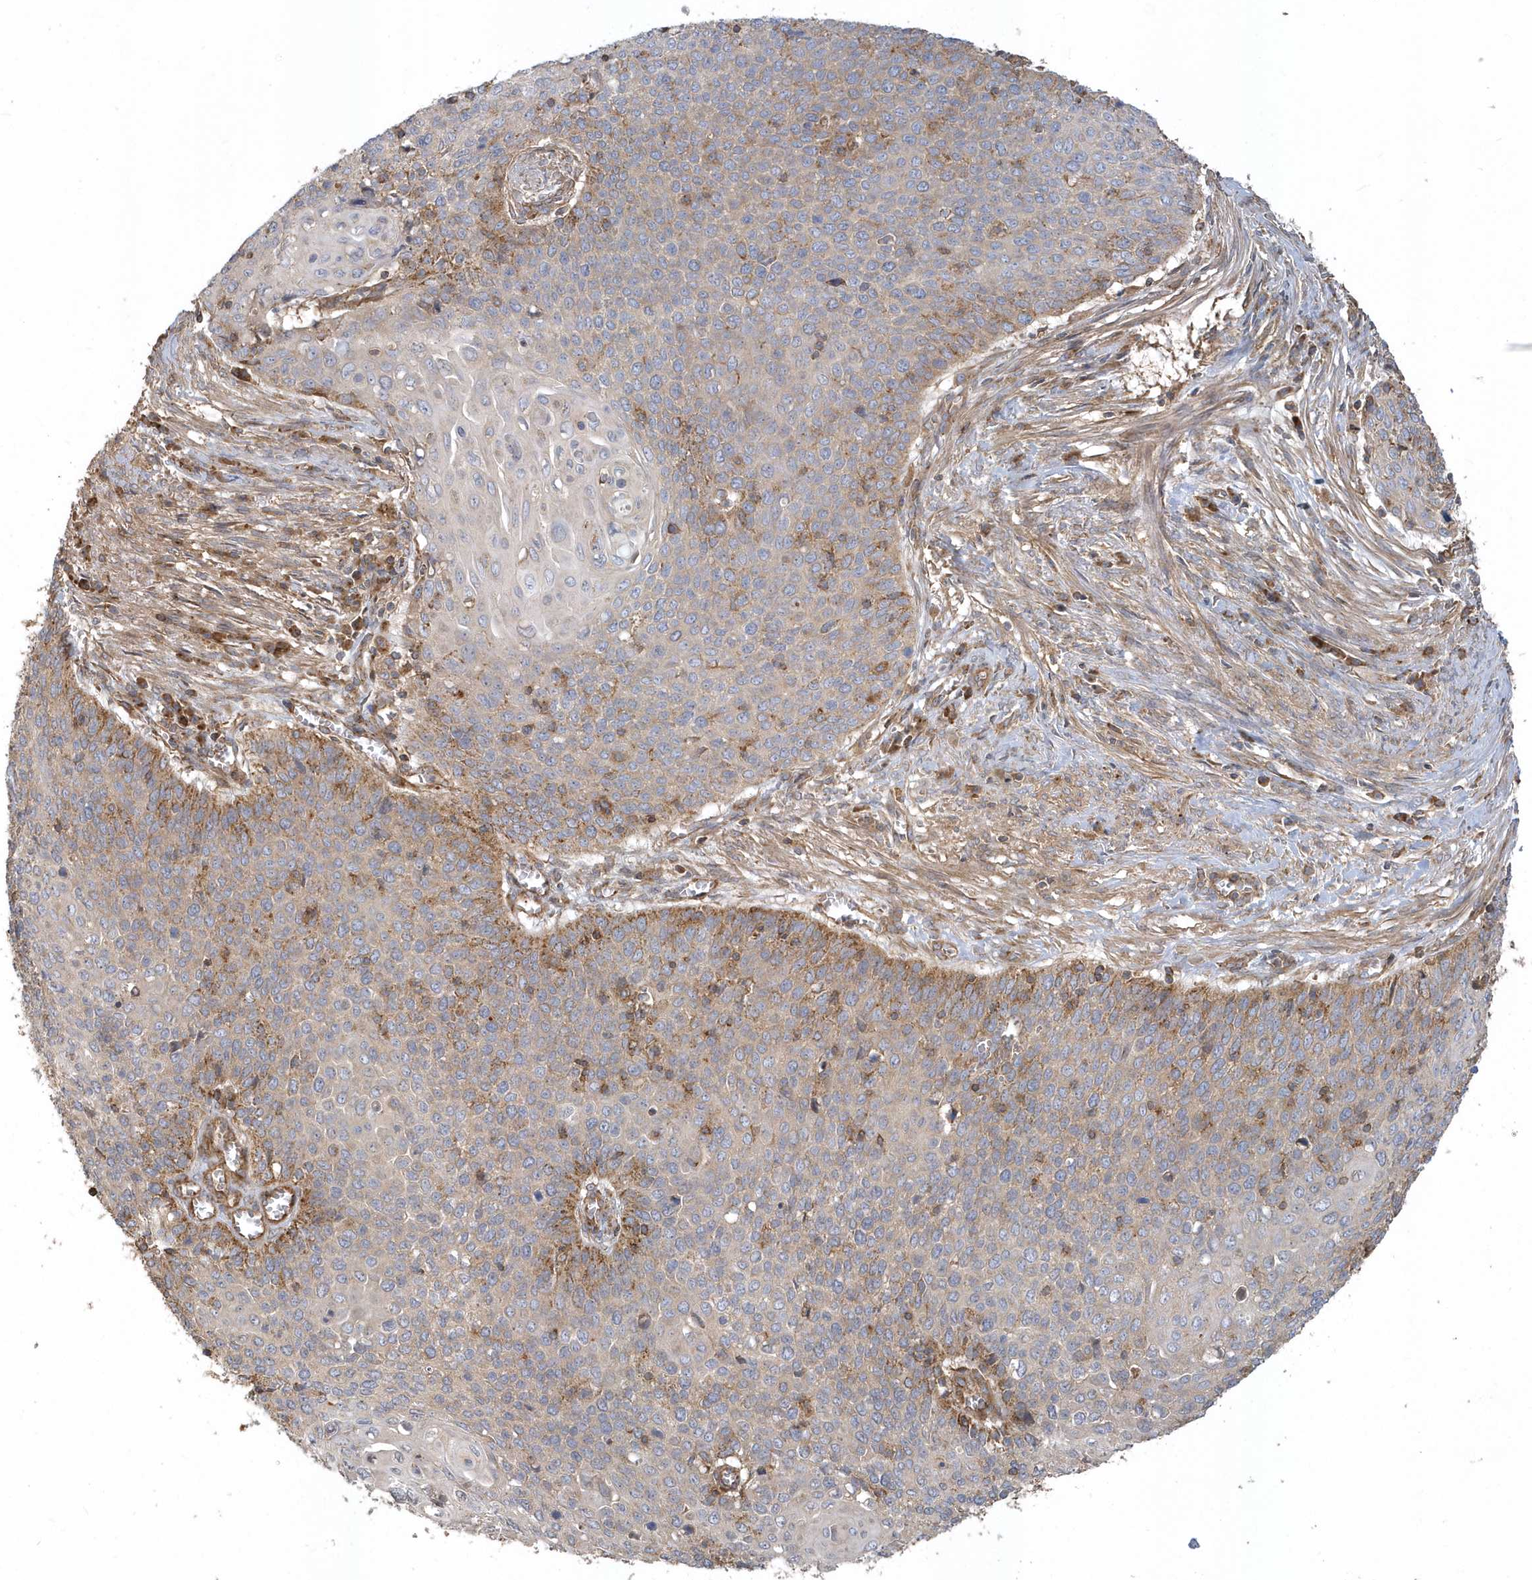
{"staining": {"intensity": "weak", "quantity": "25%-75%", "location": "cytoplasmic/membranous"}, "tissue": "cervical cancer", "cell_type": "Tumor cells", "image_type": "cancer", "snomed": [{"axis": "morphology", "description": "Squamous cell carcinoma, NOS"}, {"axis": "topography", "description": "Cervix"}], "caption": "There is low levels of weak cytoplasmic/membranous positivity in tumor cells of cervical squamous cell carcinoma, as demonstrated by immunohistochemical staining (brown color).", "gene": "TRAIP", "patient": {"sex": "female", "age": 39}}